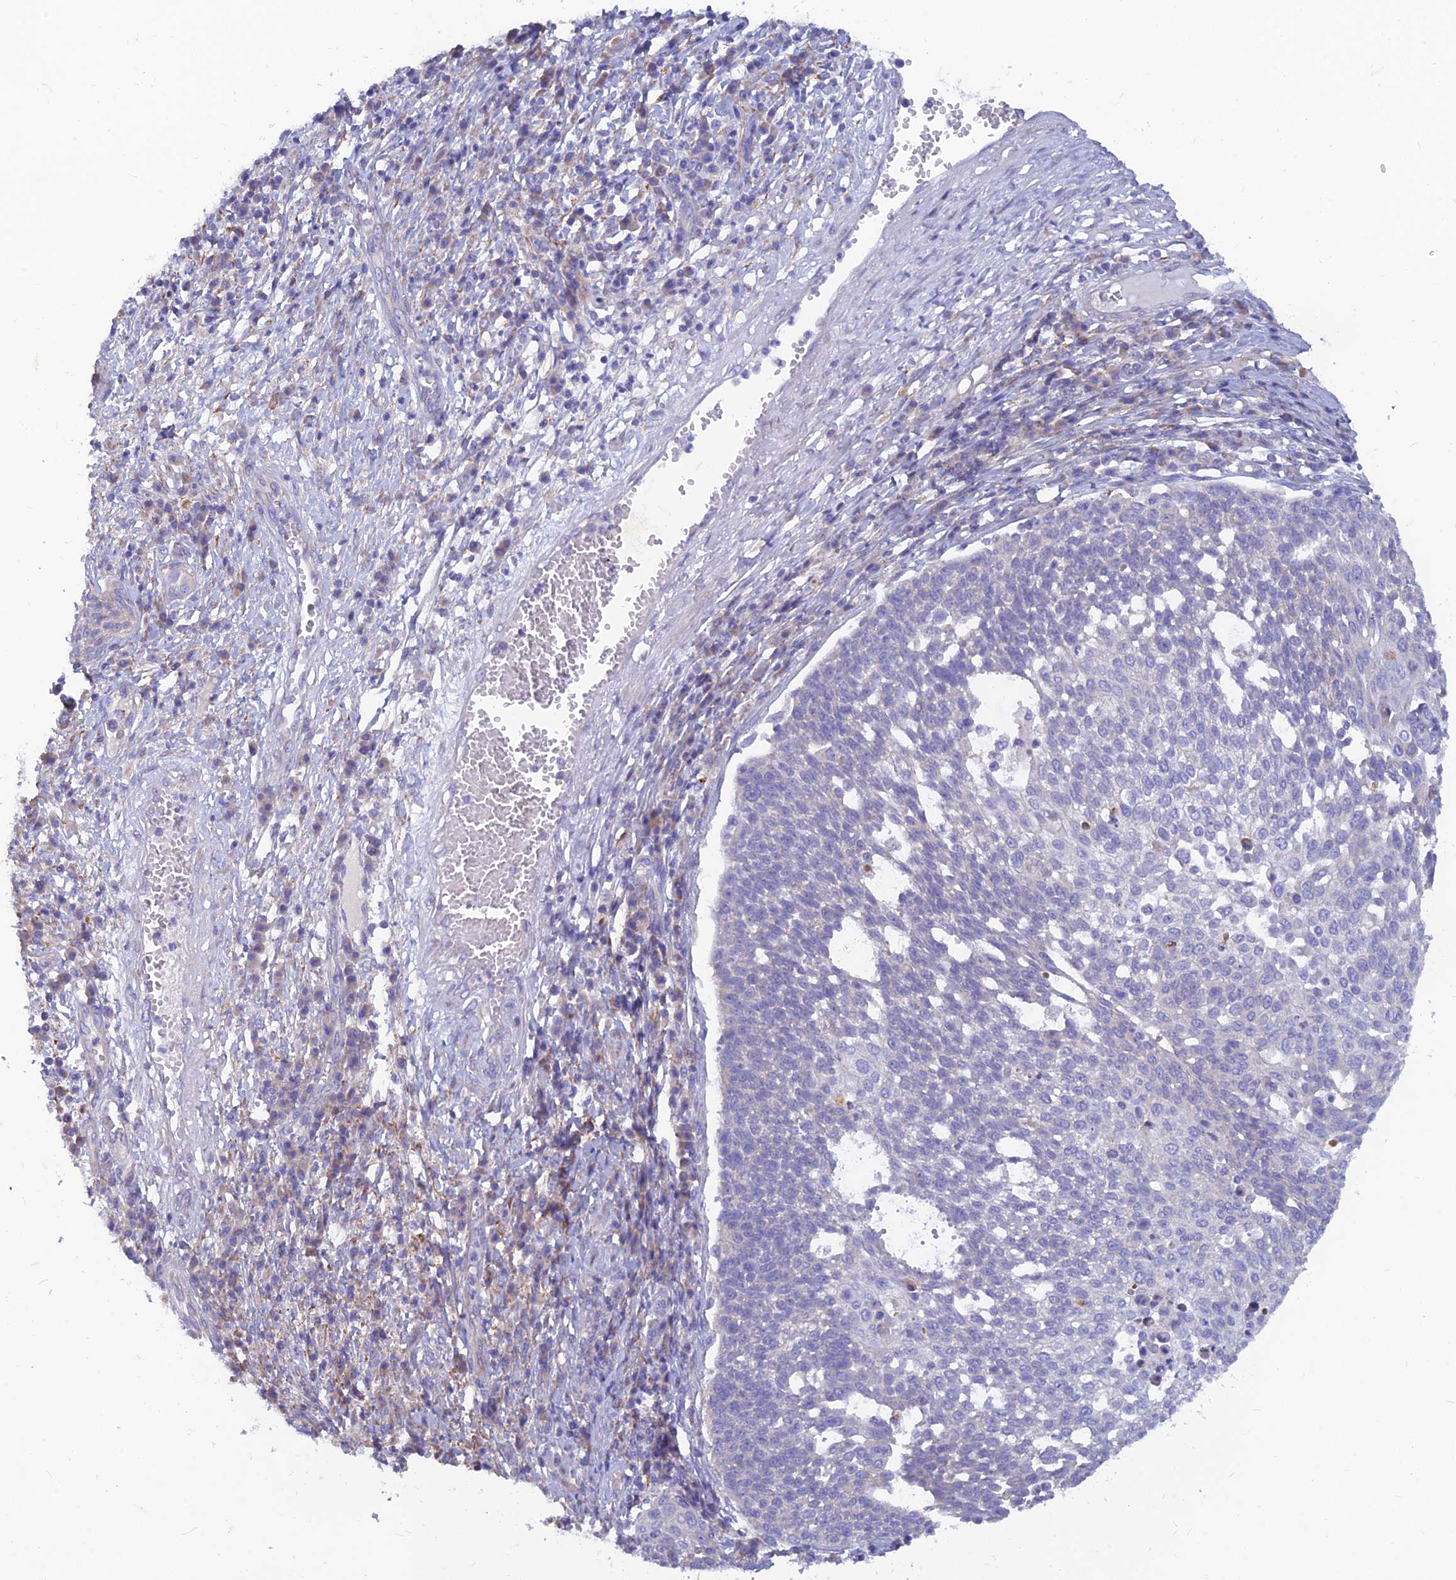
{"staining": {"intensity": "negative", "quantity": "none", "location": "none"}, "tissue": "cervical cancer", "cell_type": "Tumor cells", "image_type": "cancer", "snomed": [{"axis": "morphology", "description": "Squamous cell carcinoma, NOS"}, {"axis": "topography", "description": "Cervix"}], "caption": "Immunohistochemistry (IHC) of cervical cancer (squamous cell carcinoma) displays no staining in tumor cells.", "gene": "TMEM30B", "patient": {"sex": "female", "age": 34}}